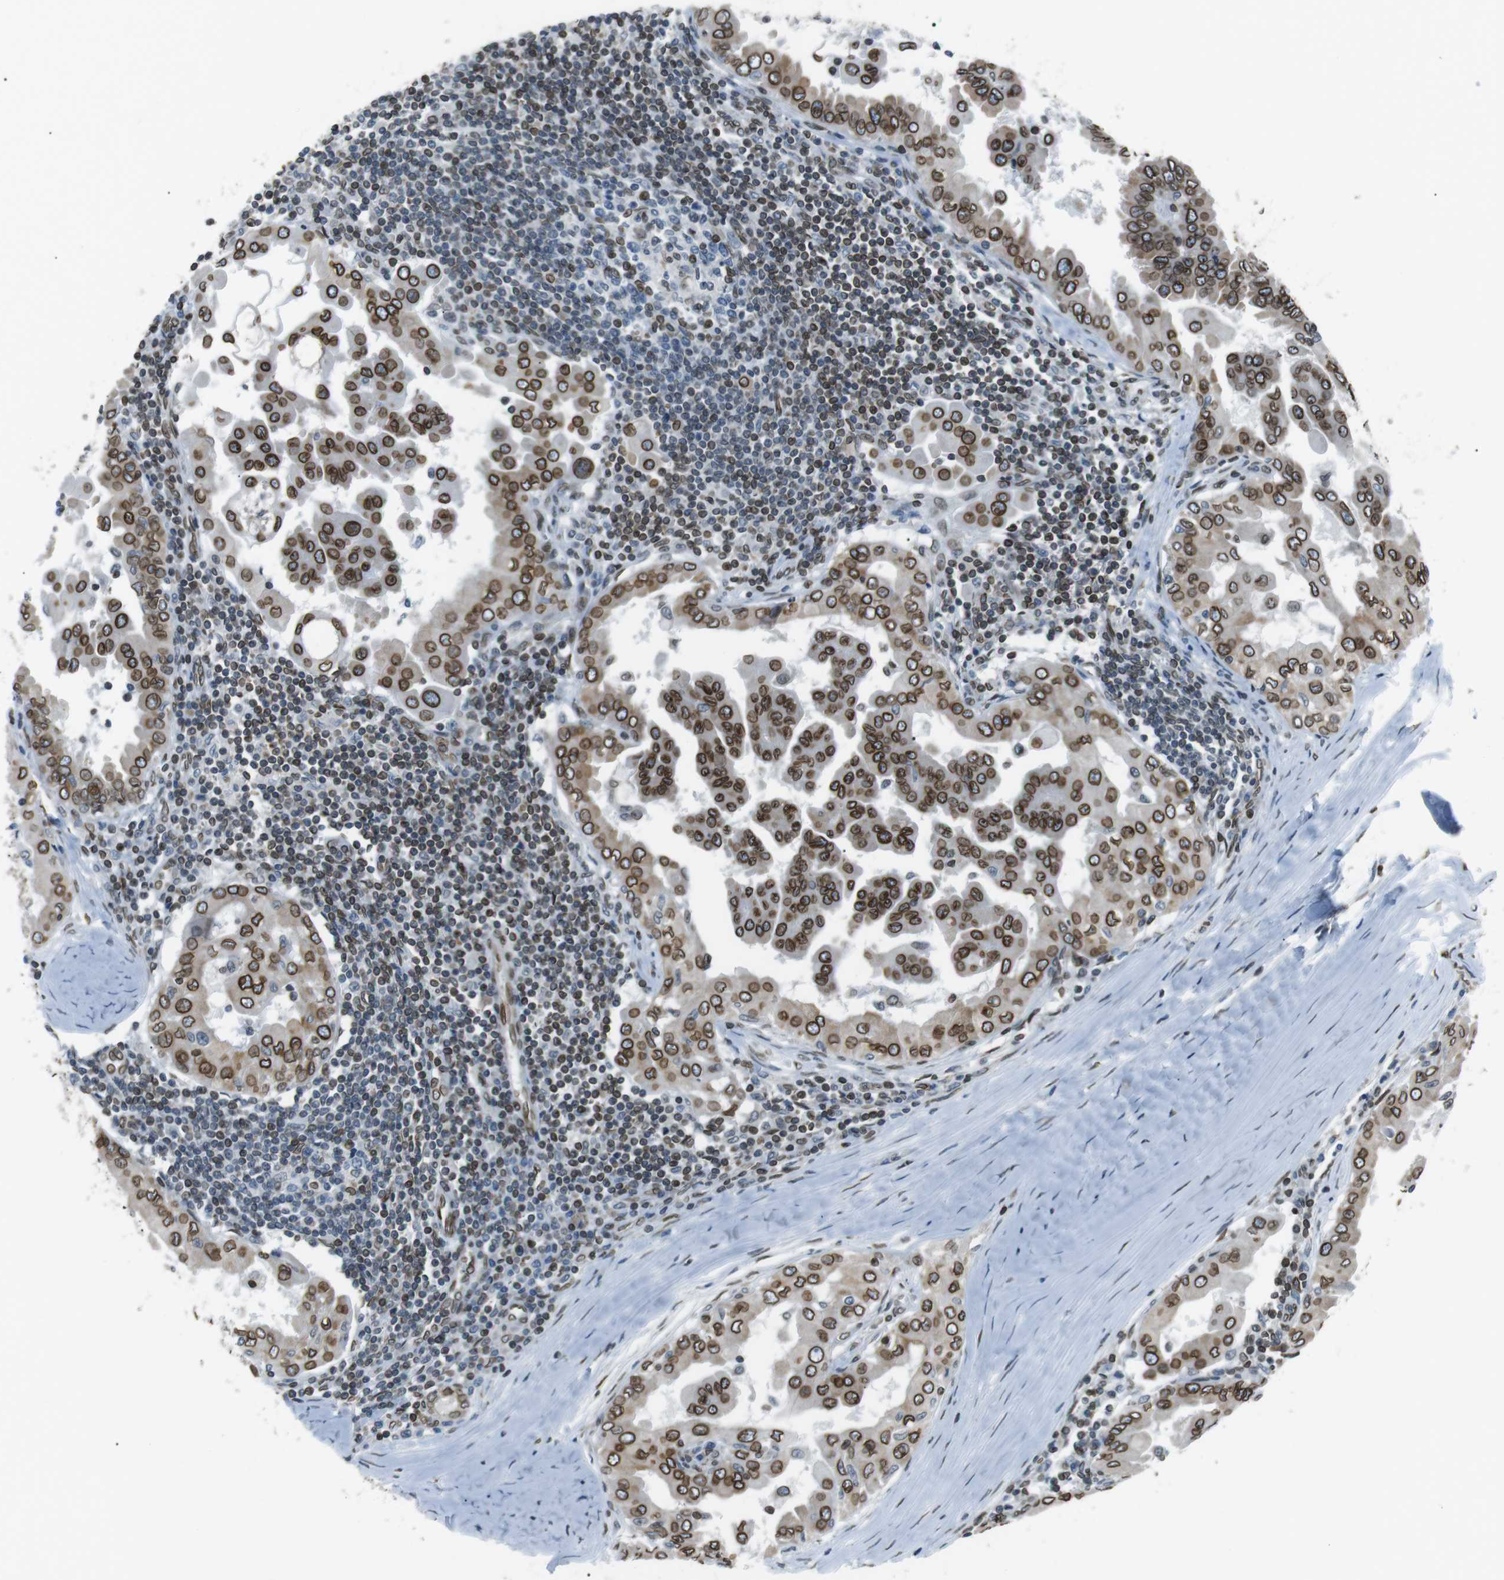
{"staining": {"intensity": "strong", "quantity": ">75%", "location": "cytoplasmic/membranous,nuclear"}, "tissue": "thyroid cancer", "cell_type": "Tumor cells", "image_type": "cancer", "snomed": [{"axis": "morphology", "description": "Papillary adenocarcinoma, NOS"}, {"axis": "topography", "description": "Thyroid gland"}], "caption": "Protein expression by immunohistochemistry reveals strong cytoplasmic/membranous and nuclear staining in approximately >75% of tumor cells in papillary adenocarcinoma (thyroid). Nuclei are stained in blue.", "gene": "TMX4", "patient": {"sex": "male", "age": 33}}